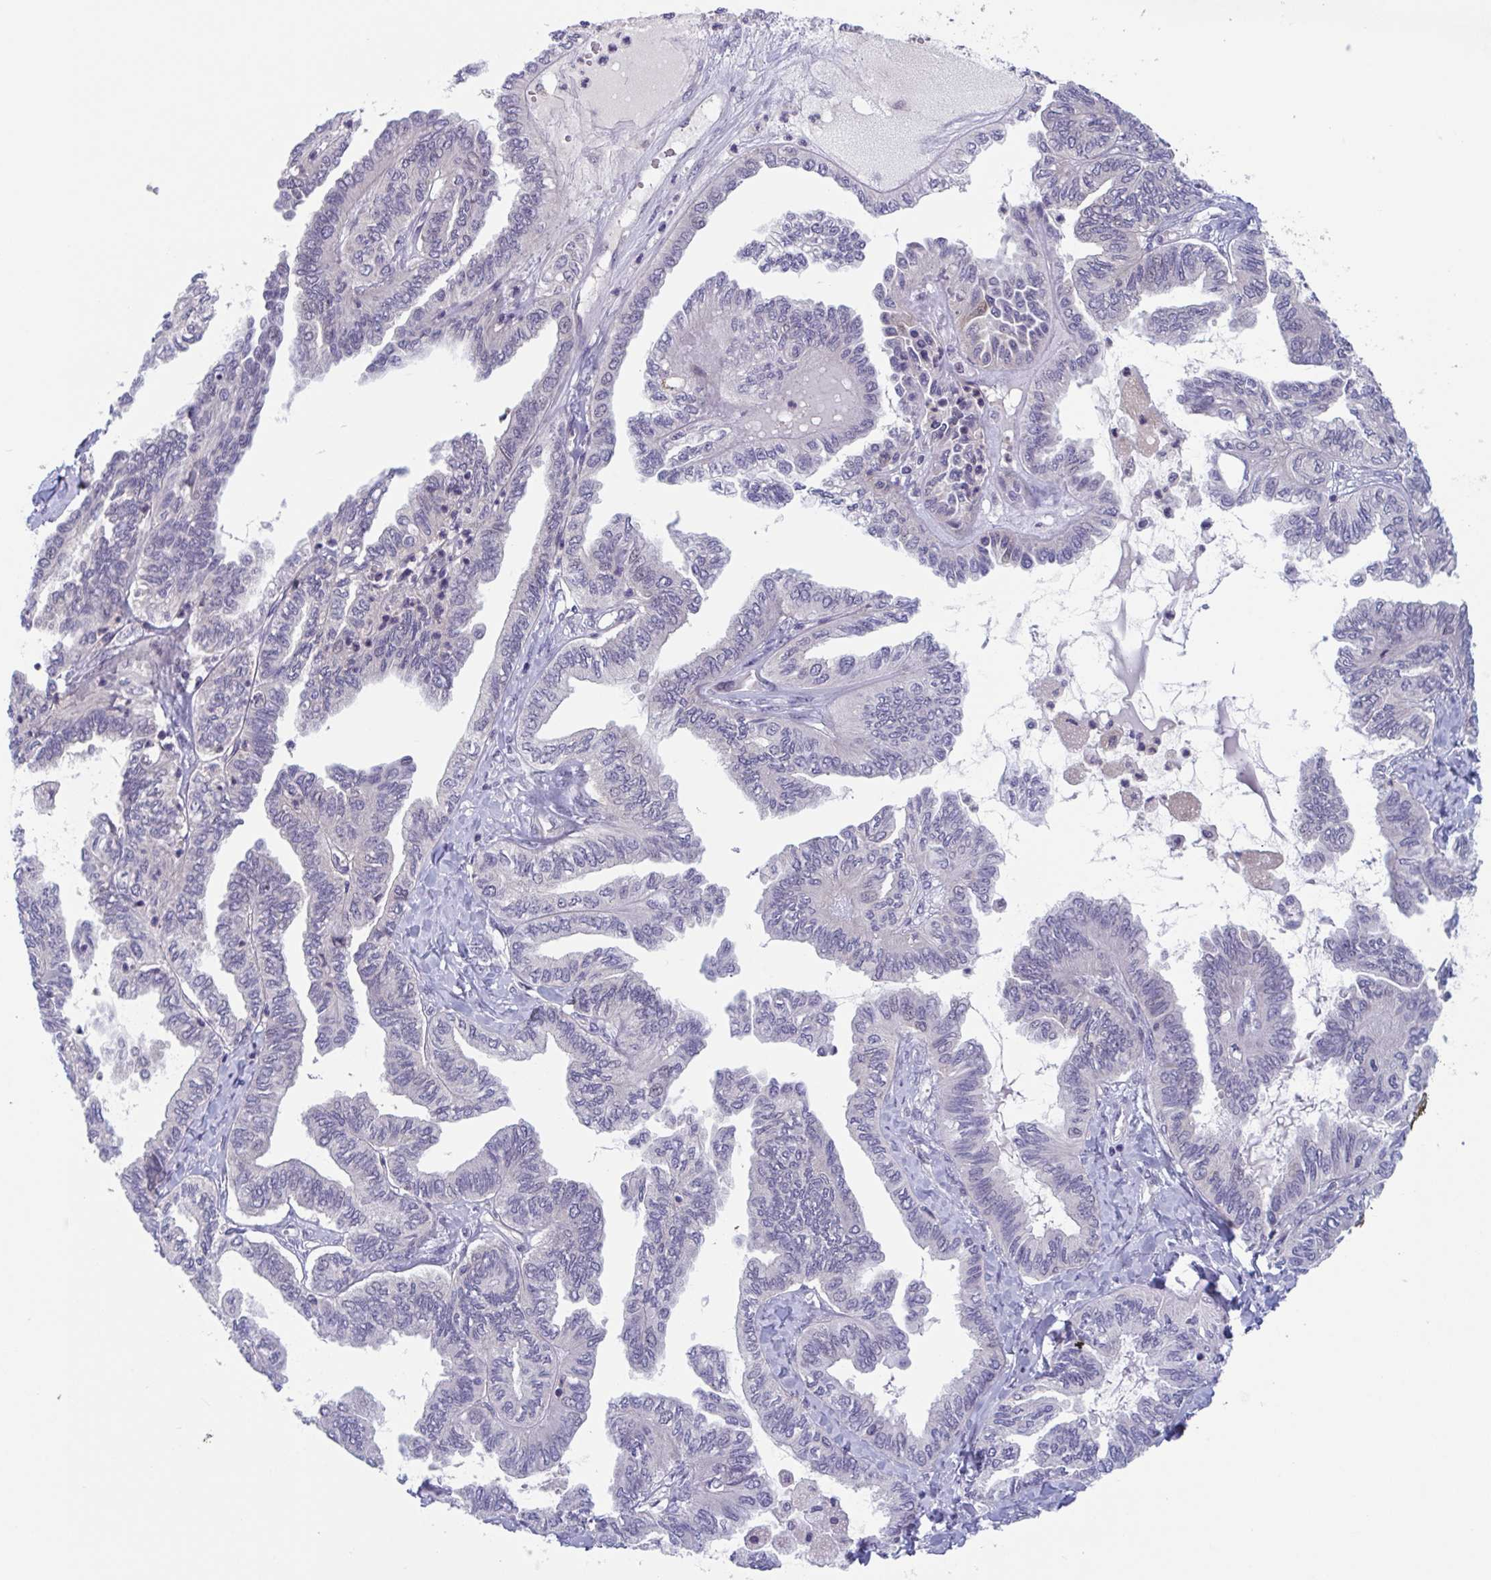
{"staining": {"intensity": "negative", "quantity": "none", "location": "none"}, "tissue": "ovarian cancer", "cell_type": "Tumor cells", "image_type": "cancer", "snomed": [{"axis": "morphology", "description": "Carcinoma, endometroid"}, {"axis": "topography", "description": "Ovary"}], "caption": "Protein analysis of endometroid carcinoma (ovarian) demonstrates no significant expression in tumor cells.", "gene": "RIOK1", "patient": {"sex": "female", "age": 70}}